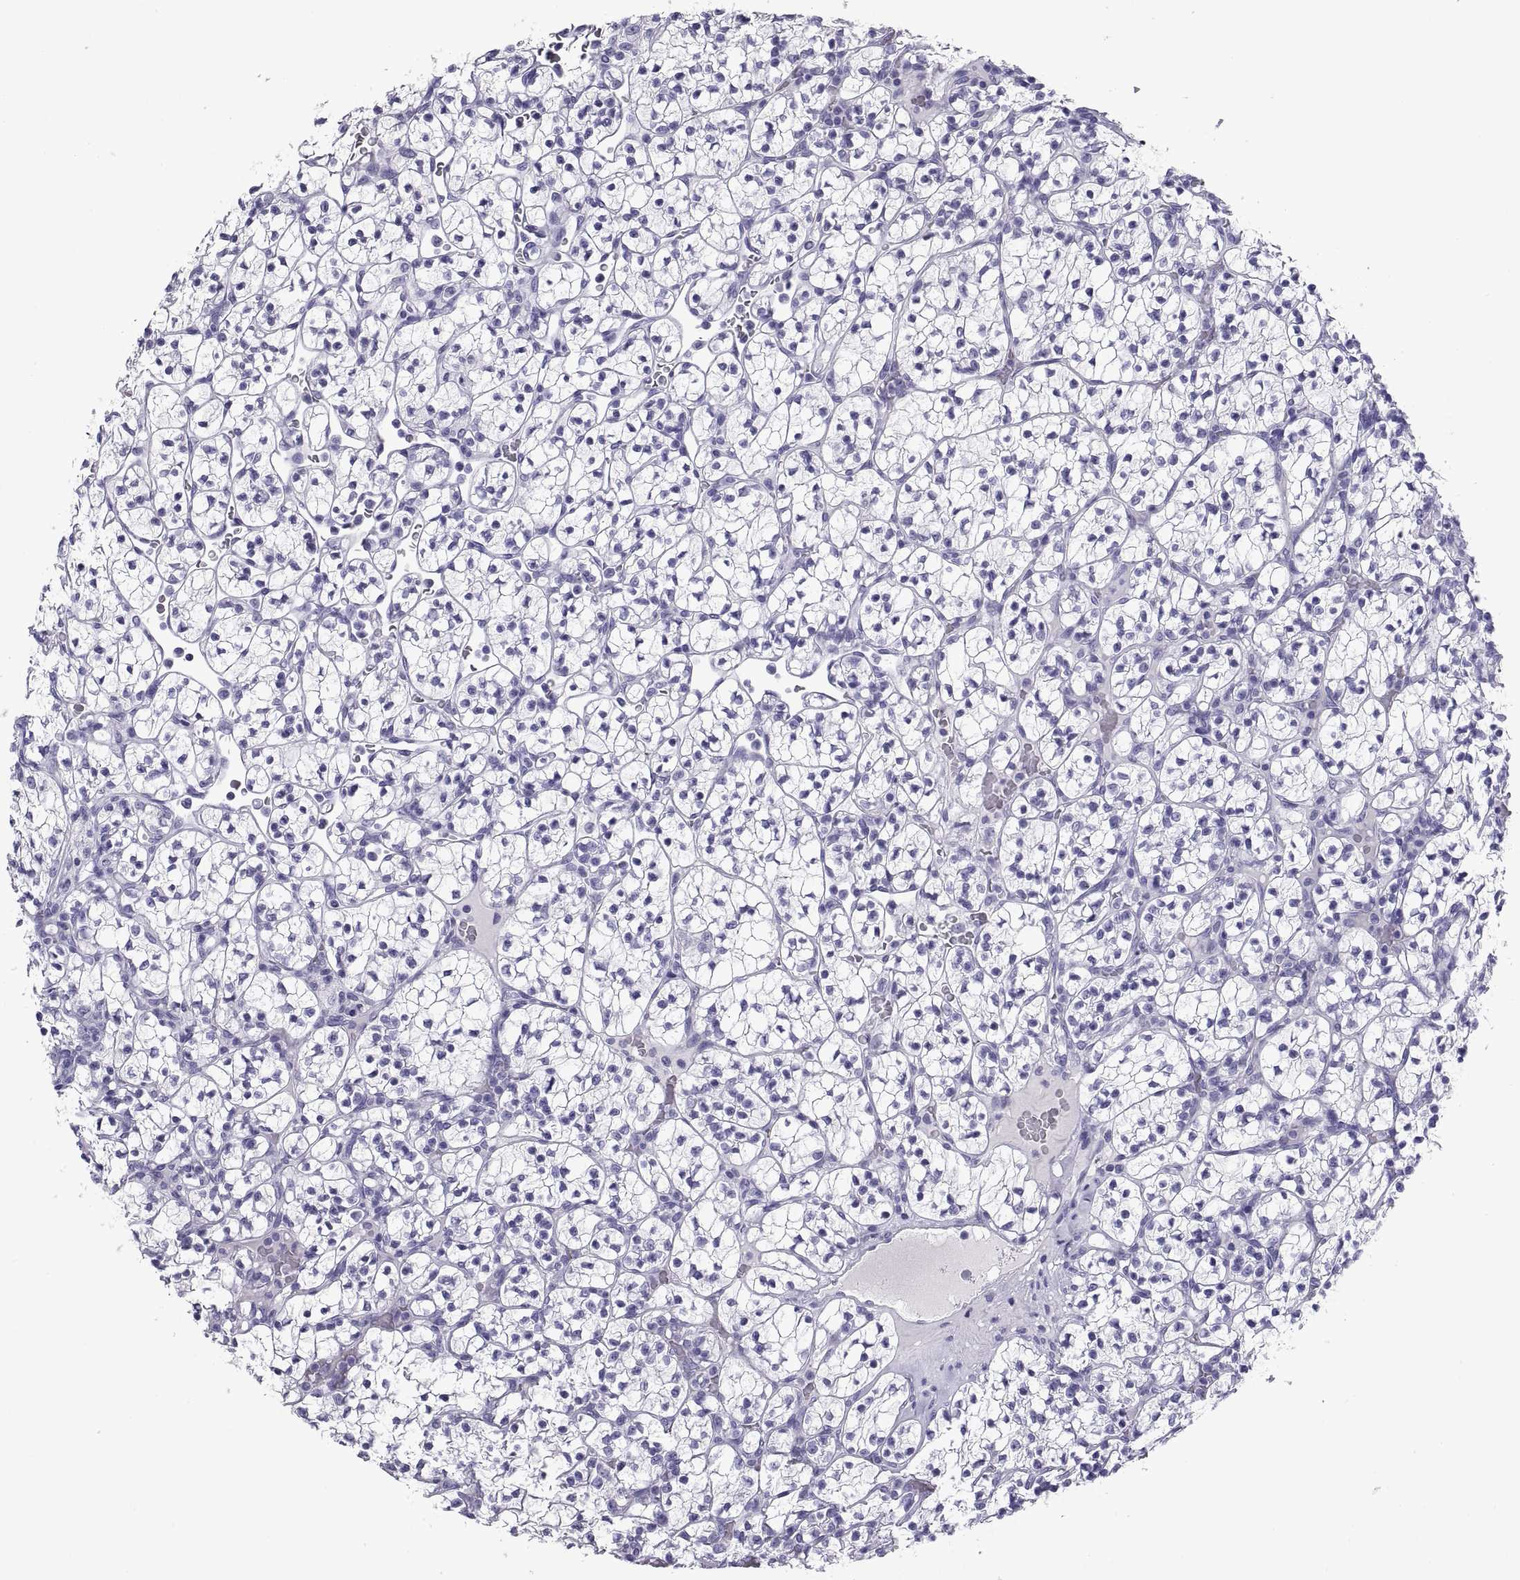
{"staining": {"intensity": "negative", "quantity": "none", "location": "none"}, "tissue": "renal cancer", "cell_type": "Tumor cells", "image_type": "cancer", "snomed": [{"axis": "morphology", "description": "Adenocarcinoma, NOS"}, {"axis": "topography", "description": "Kidney"}], "caption": "Tumor cells are negative for brown protein staining in renal cancer (adenocarcinoma).", "gene": "RGS20", "patient": {"sex": "female", "age": 89}}